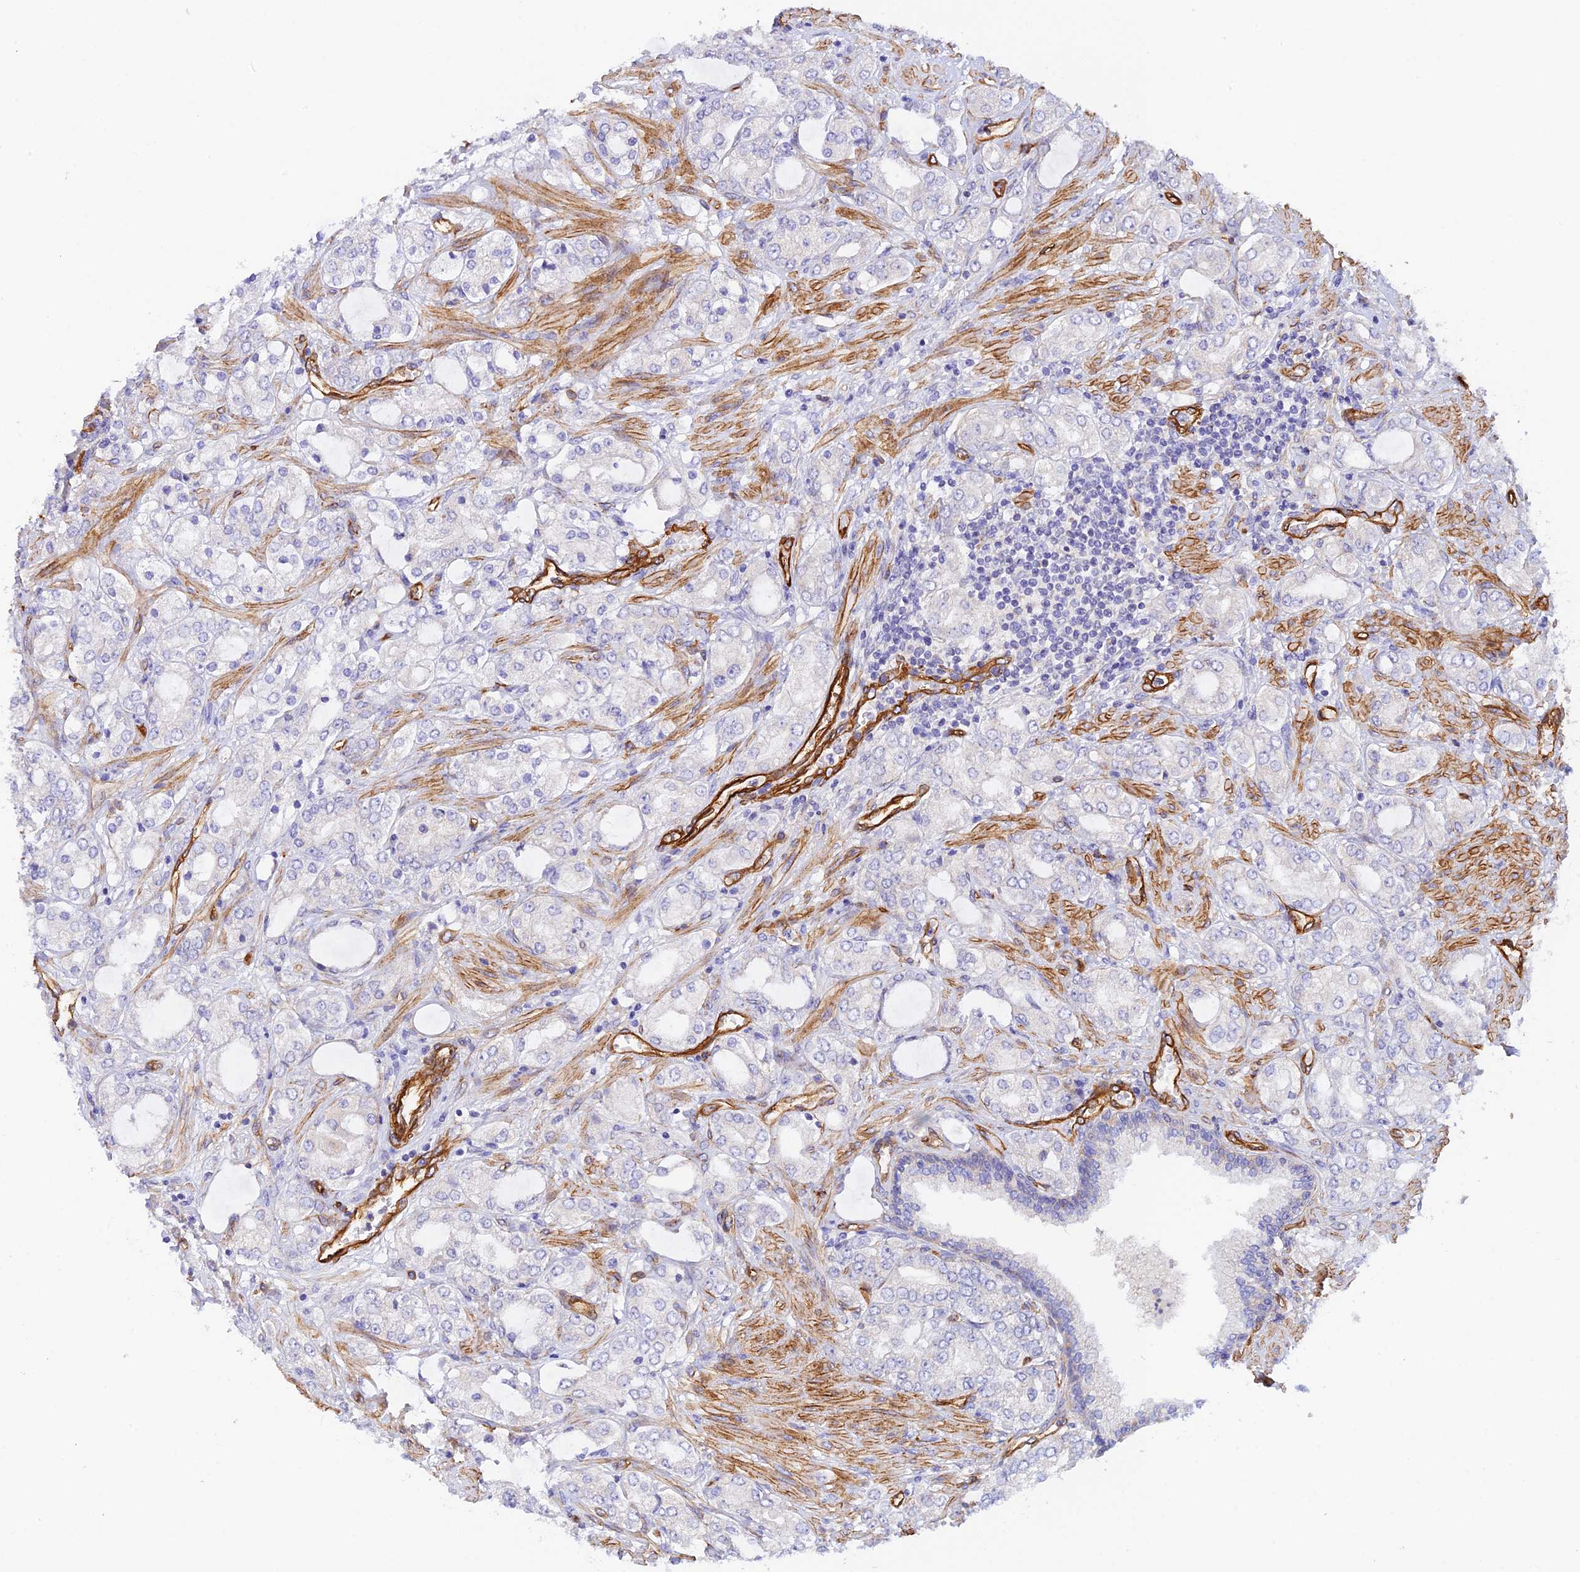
{"staining": {"intensity": "negative", "quantity": "none", "location": "none"}, "tissue": "prostate cancer", "cell_type": "Tumor cells", "image_type": "cancer", "snomed": [{"axis": "morphology", "description": "Adenocarcinoma, High grade"}, {"axis": "topography", "description": "Prostate"}], "caption": "Tumor cells are negative for brown protein staining in prostate cancer. (DAB (3,3'-diaminobenzidine) immunohistochemistry (IHC) with hematoxylin counter stain).", "gene": "MYO9A", "patient": {"sex": "male", "age": 64}}